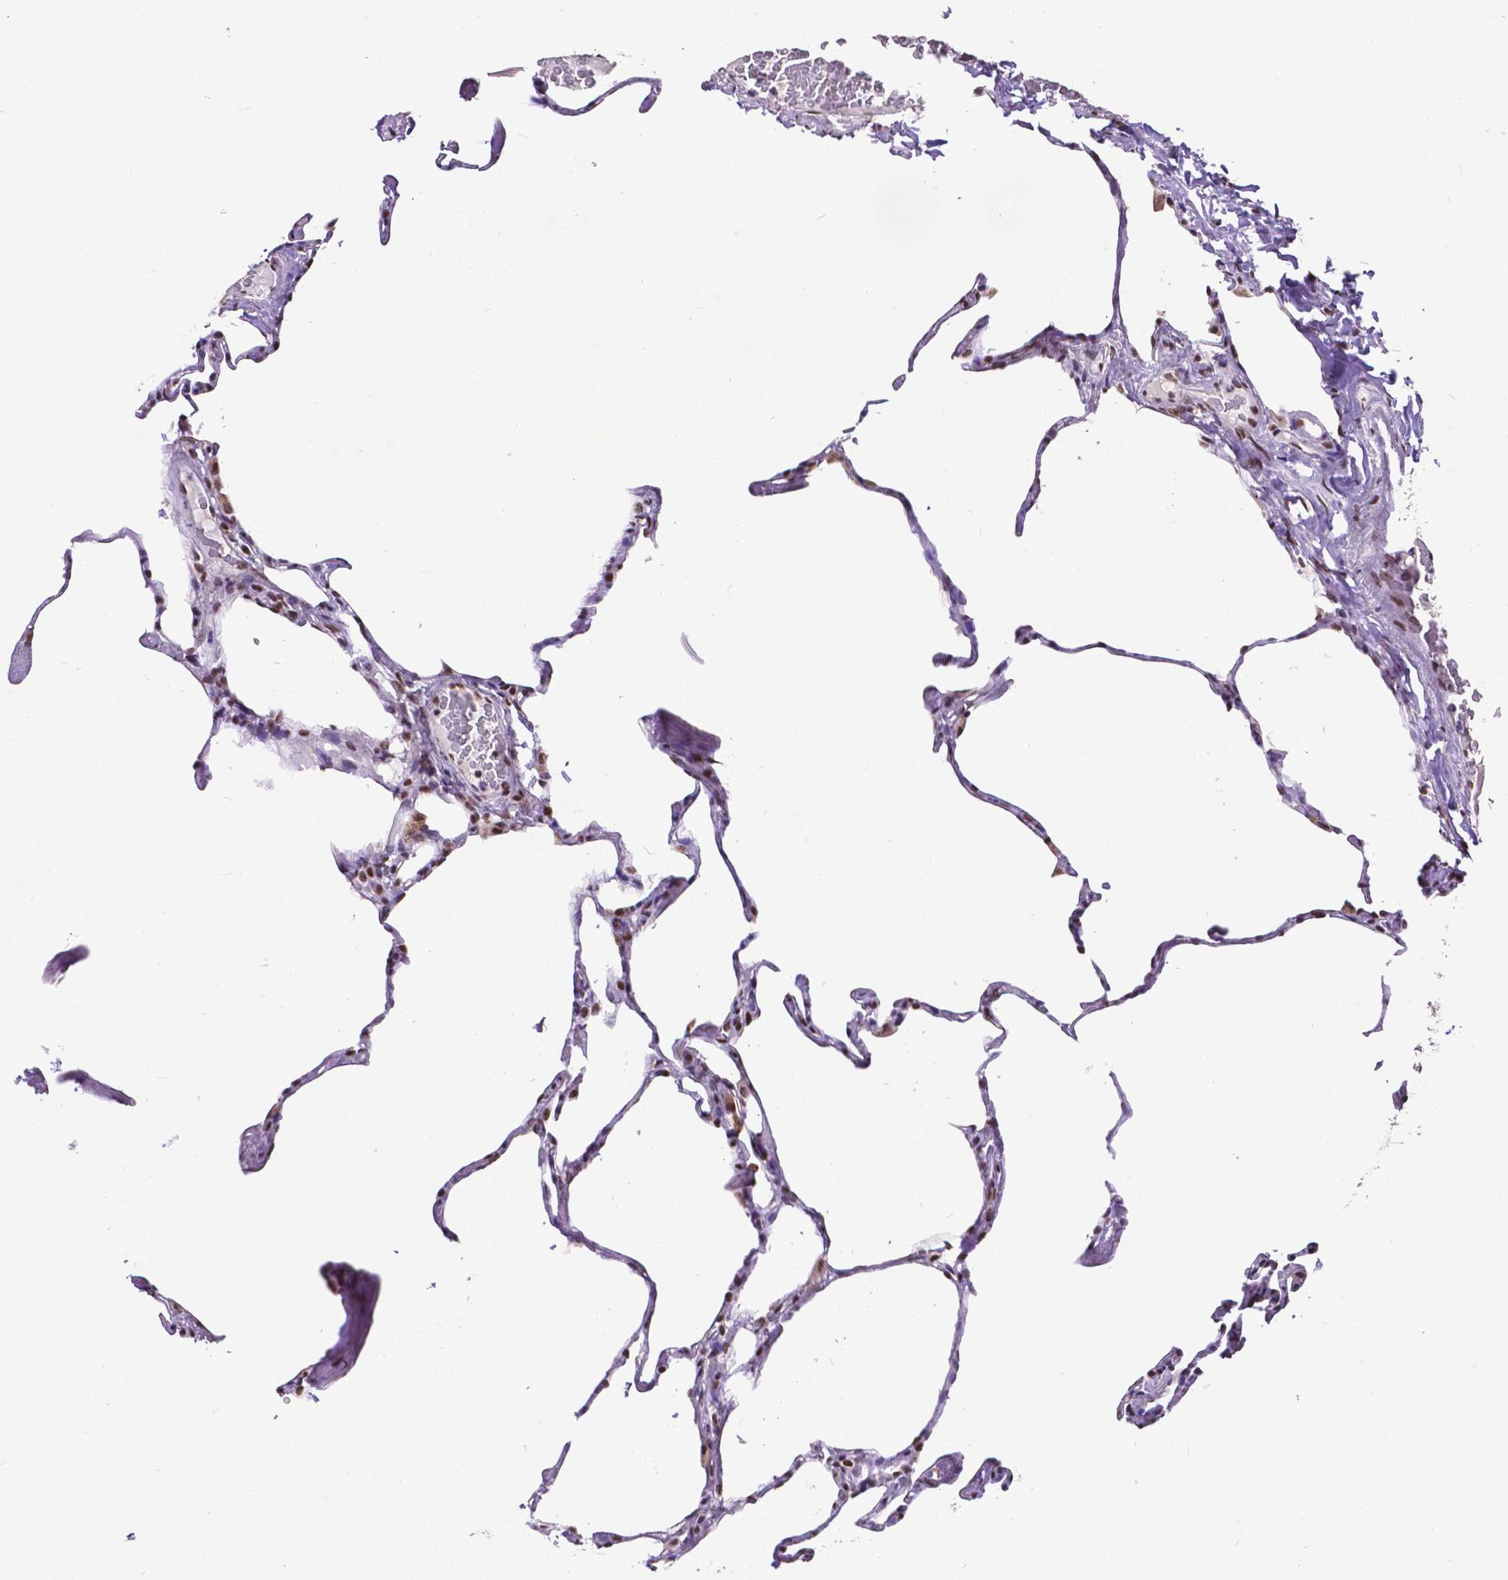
{"staining": {"intensity": "moderate", "quantity": "<25%", "location": "nuclear"}, "tissue": "lung", "cell_type": "Alveolar cells", "image_type": "normal", "snomed": [{"axis": "morphology", "description": "Normal tissue, NOS"}, {"axis": "topography", "description": "Lung"}], "caption": "This photomicrograph reveals IHC staining of unremarkable lung, with low moderate nuclear staining in about <25% of alveolar cells.", "gene": "ATRX", "patient": {"sex": "male", "age": 65}}